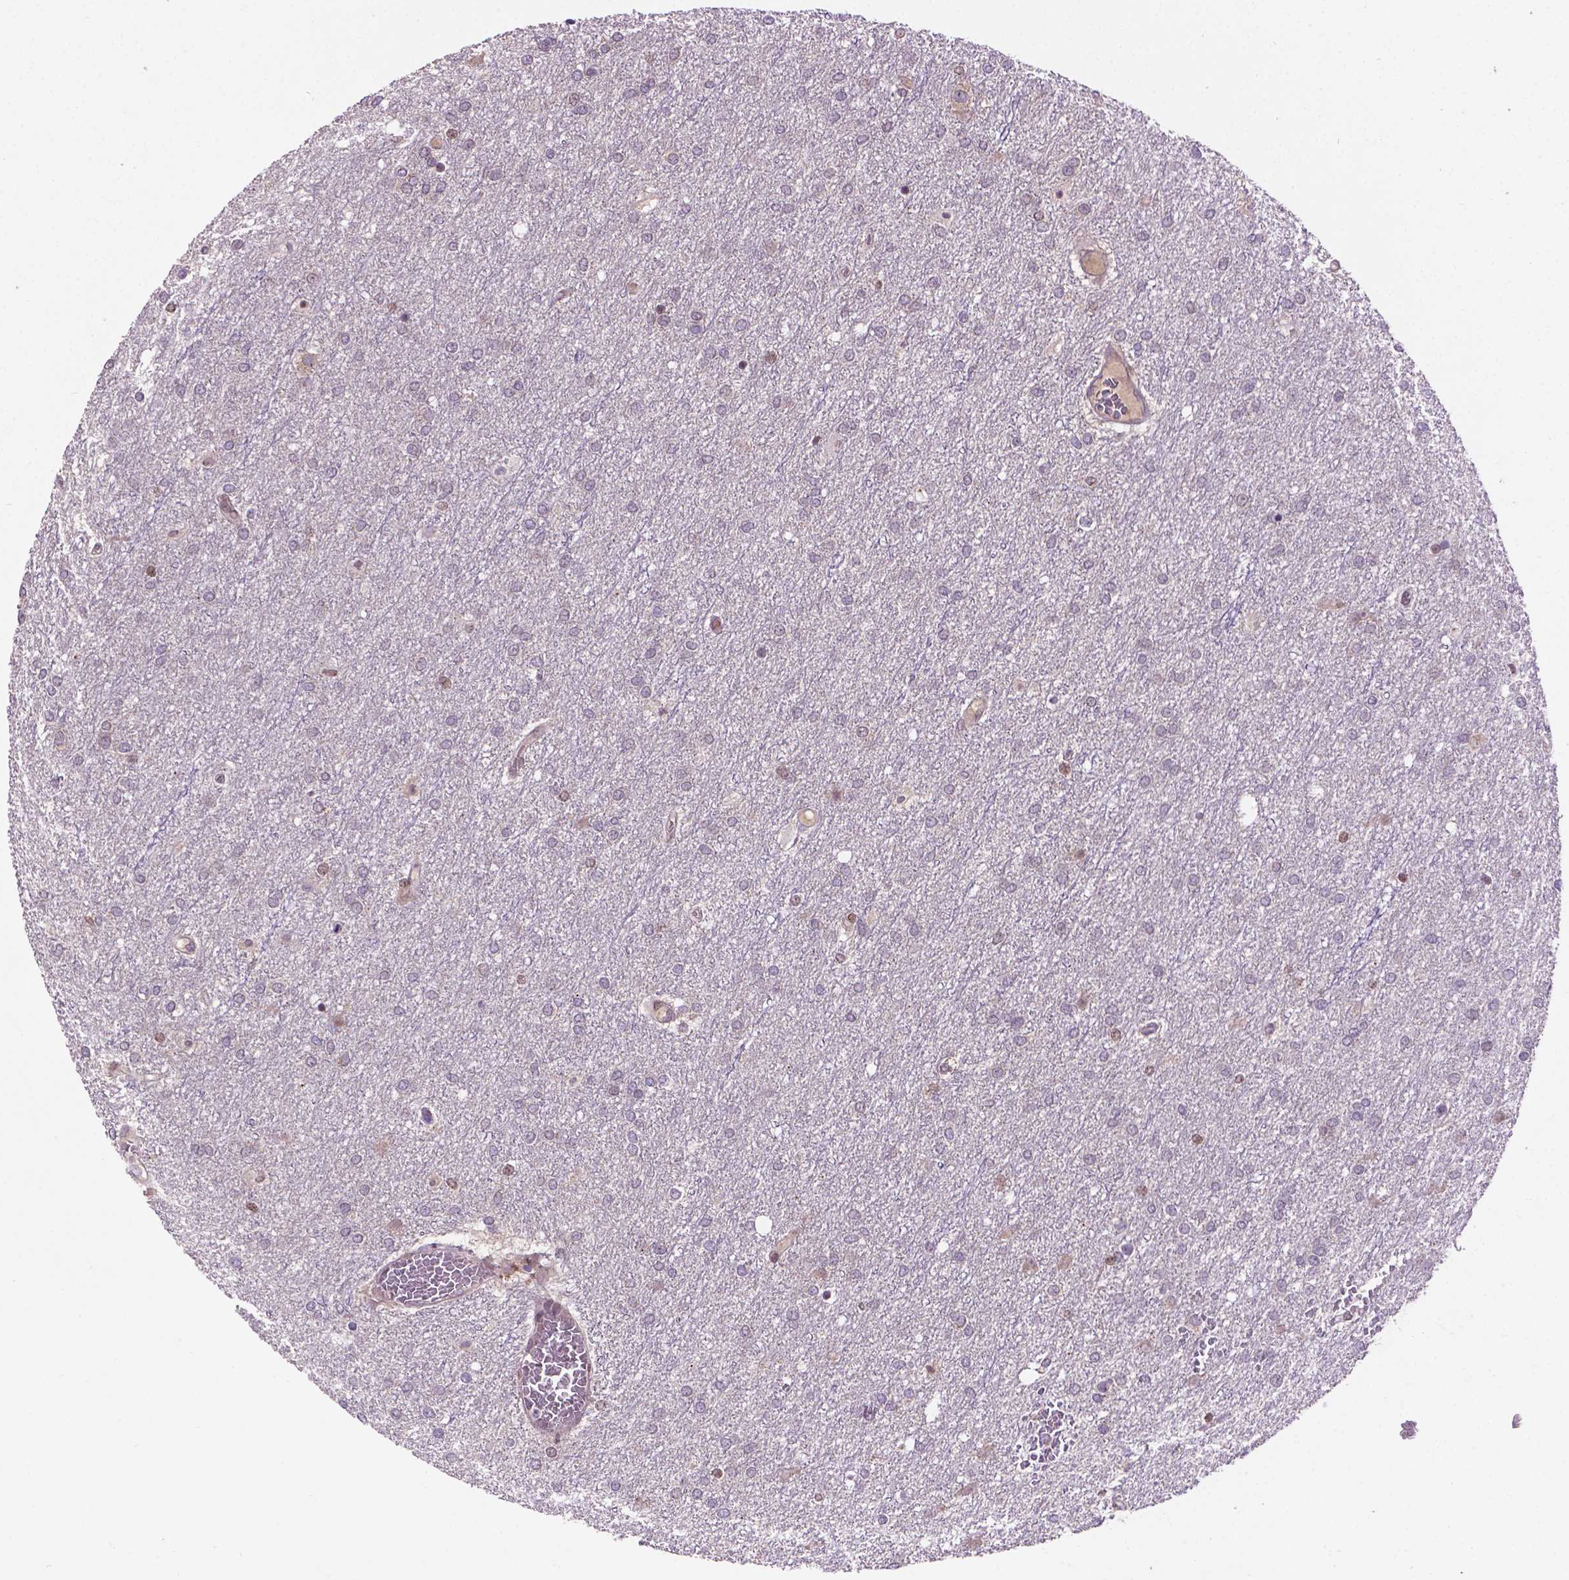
{"staining": {"intensity": "negative", "quantity": "none", "location": "none"}, "tissue": "glioma", "cell_type": "Tumor cells", "image_type": "cancer", "snomed": [{"axis": "morphology", "description": "Glioma, malignant, High grade"}, {"axis": "topography", "description": "Brain"}], "caption": "Tumor cells are negative for brown protein staining in glioma.", "gene": "IRF6", "patient": {"sex": "female", "age": 61}}